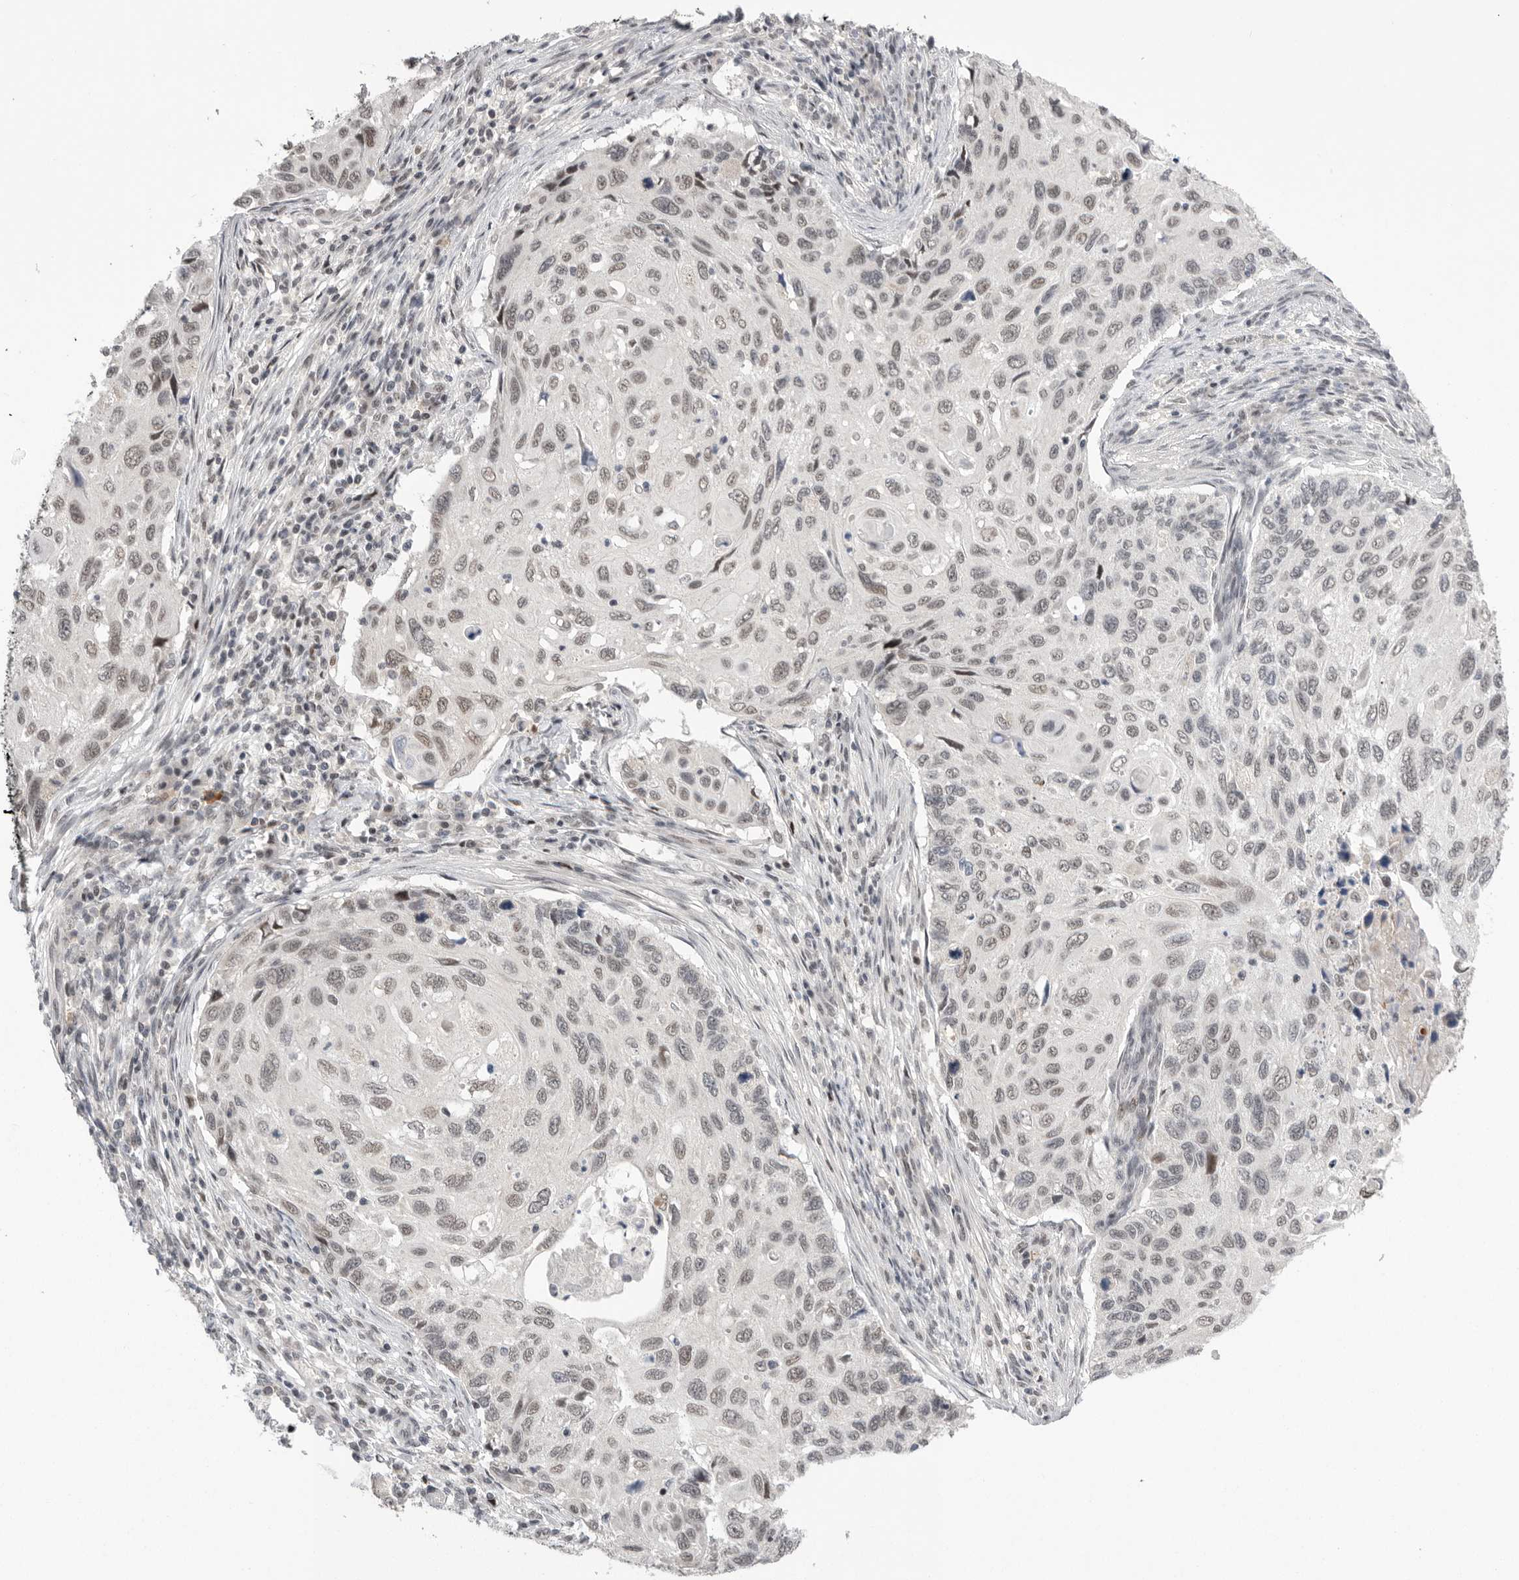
{"staining": {"intensity": "weak", "quantity": ">75%", "location": "nuclear"}, "tissue": "cervical cancer", "cell_type": "Tumor cells", "image_type": "cancer", "snomed": [{"axis": "morphology", "description": "Squamous cell carcinoma, NOS"}, {"axis": "topography", "description": "Cervix"}], "caption": "Protein analysis of cervical squamous cell carcinoma tissue demonstrates weak nuclear expression in approximately >75% of tumor cells.", "gene": "POU5F1", "patient": {"sex": "female", "age": 70}}